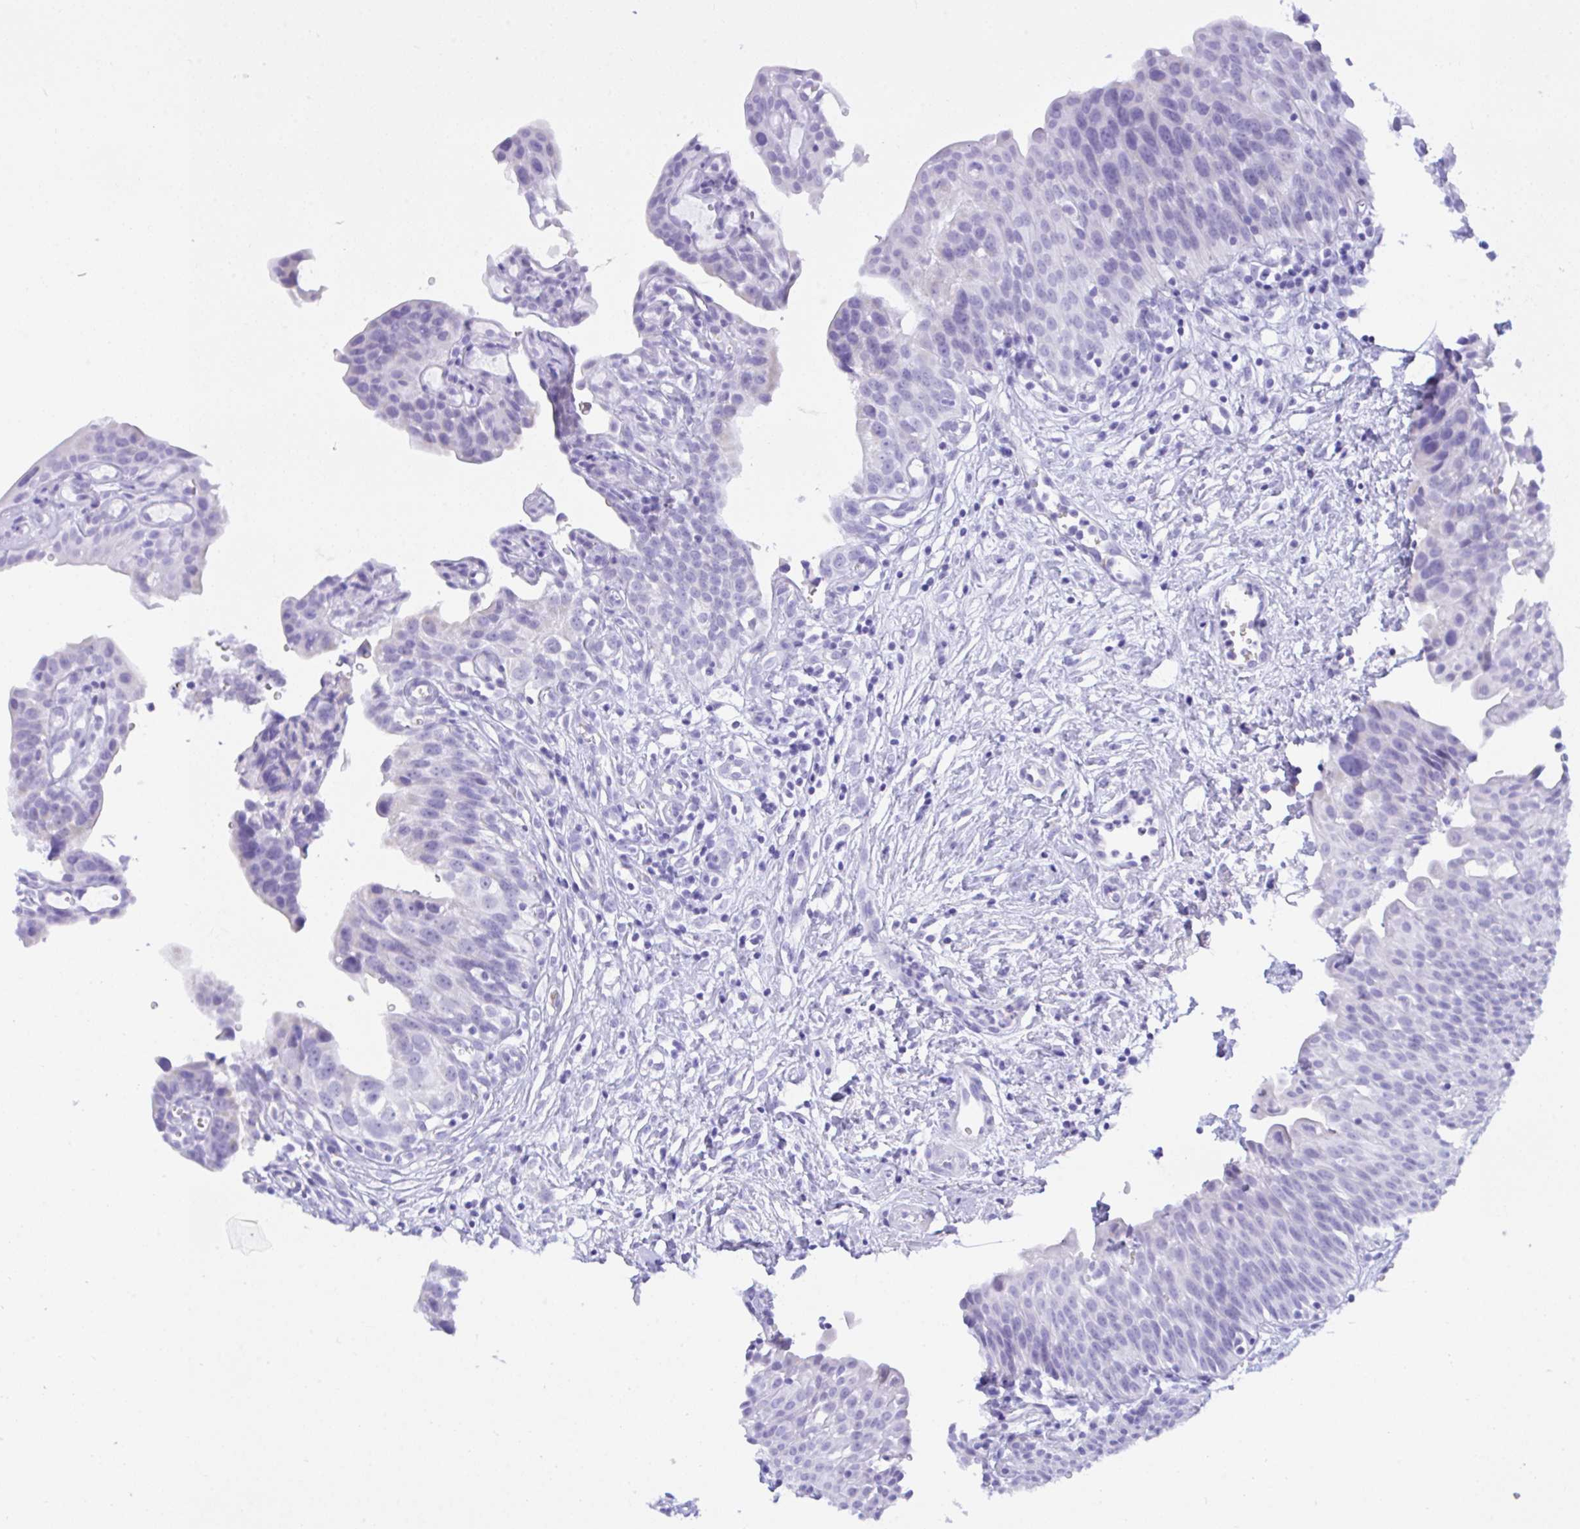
{"staining": {"intensity": "negative", "quantity": "none", "location": "none"}, "tissue": "urinary bladder", "cell_type": "Urothelial cells", "image_type": "normal", "snomed": [{"axis": "morphology", "description": "Normal tissue, NOS"}, {"axis": "topography", "description": "Urinary bladder"}], "caption": "The immunohistochemistry (IHC) histopathology image has no significant positivity in urothelial cells of urinary bladder. (Immunohistochemistry, brightfield microscopy, high magnification).", "gene": "SEL1L2", "patient": {"sex": "male", "age": 51}}